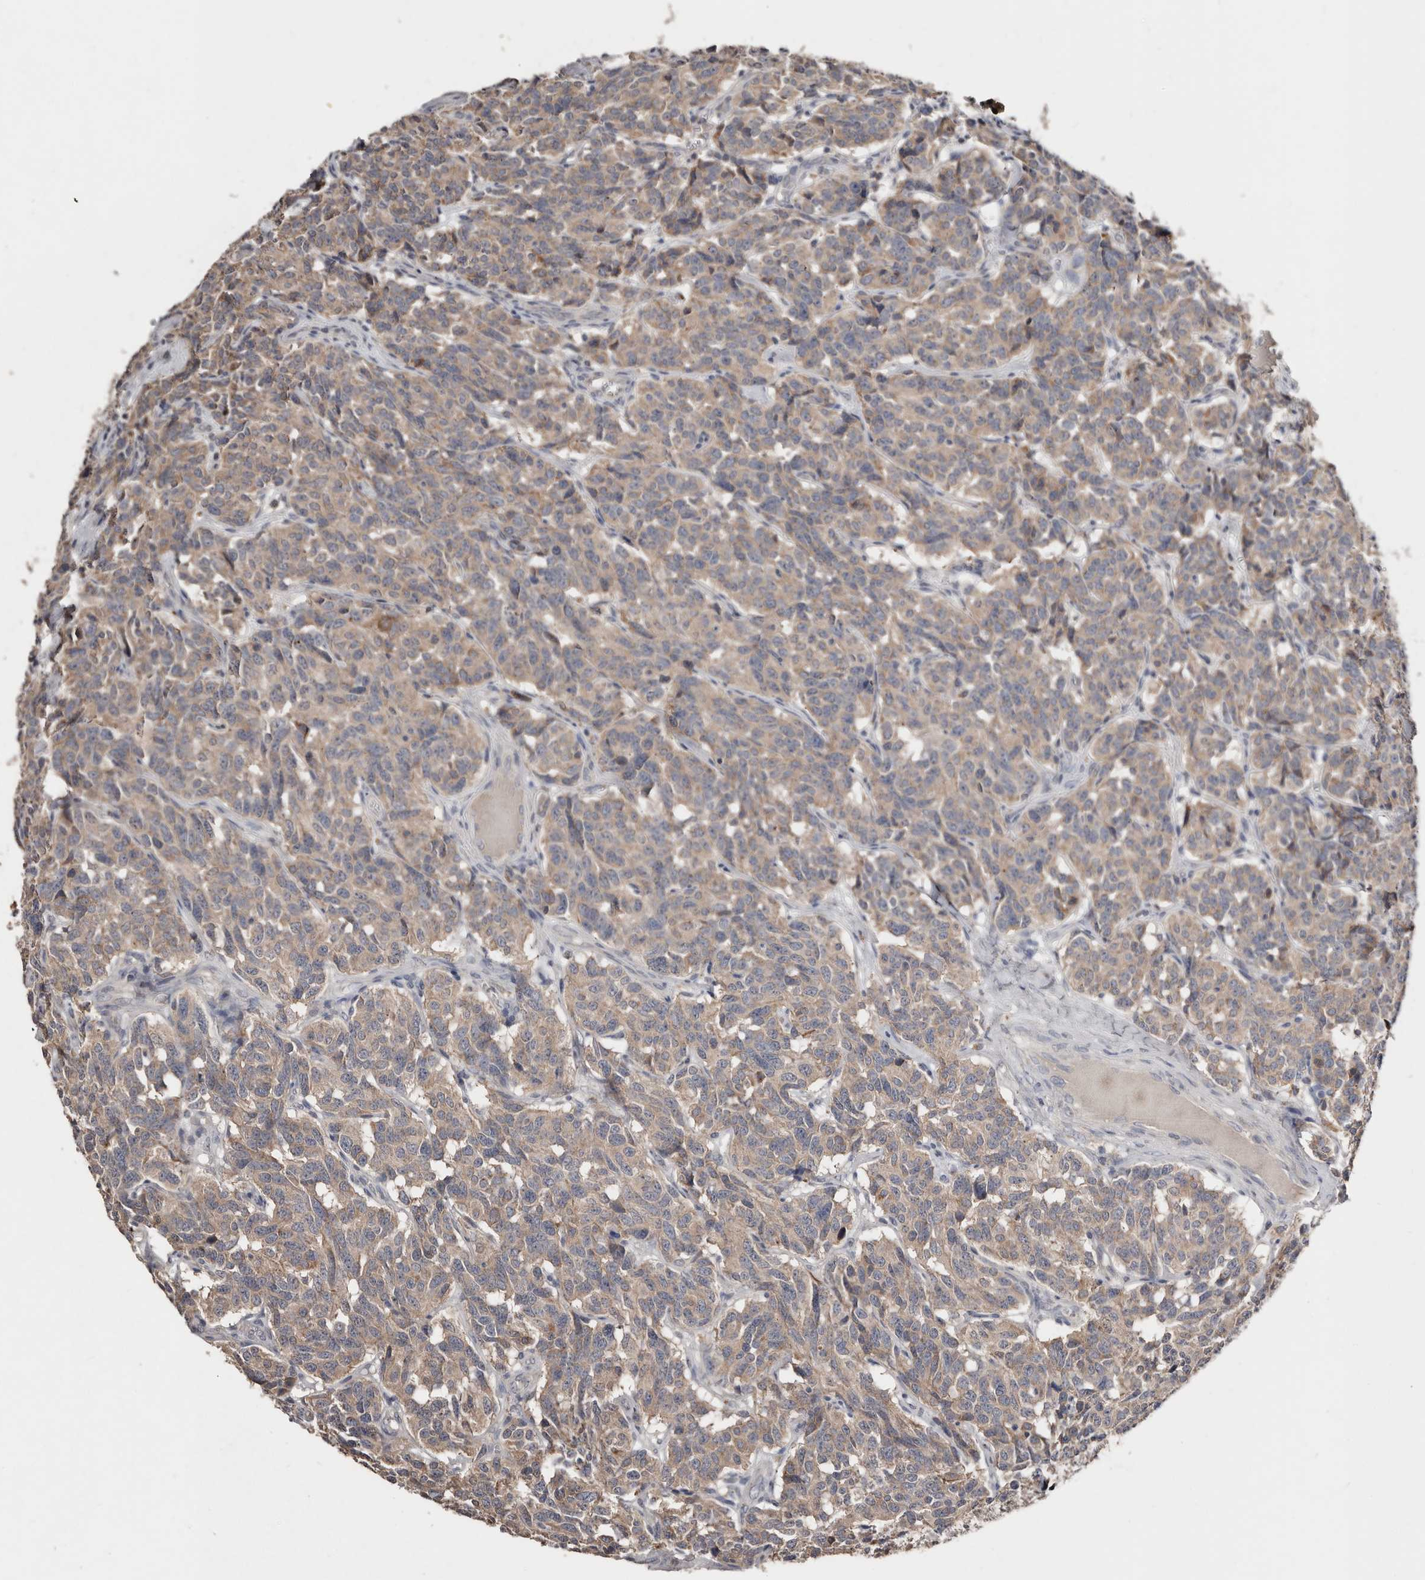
{"staining": {"intensity": "weak", "quantity": ">75%", "location": "cytoplasmic/membranous"}, "tissue": "carcinoid", "cell_type": "Tumor cells", "image_type": "cancer", "snomed": [{"axis": "morphology", "description": "Carcinoid, malignant, NOS"}, {"axis": "topography", "description": "Lung"}], "caption": "Human malignant carcinoid stained for a protein (brown) displays weak cytoplasmic/membranous positive expression in approximately >75% of tumor cells.", "gene": "SLC39A2", "patient": {"sex": "female", "age": 46}}